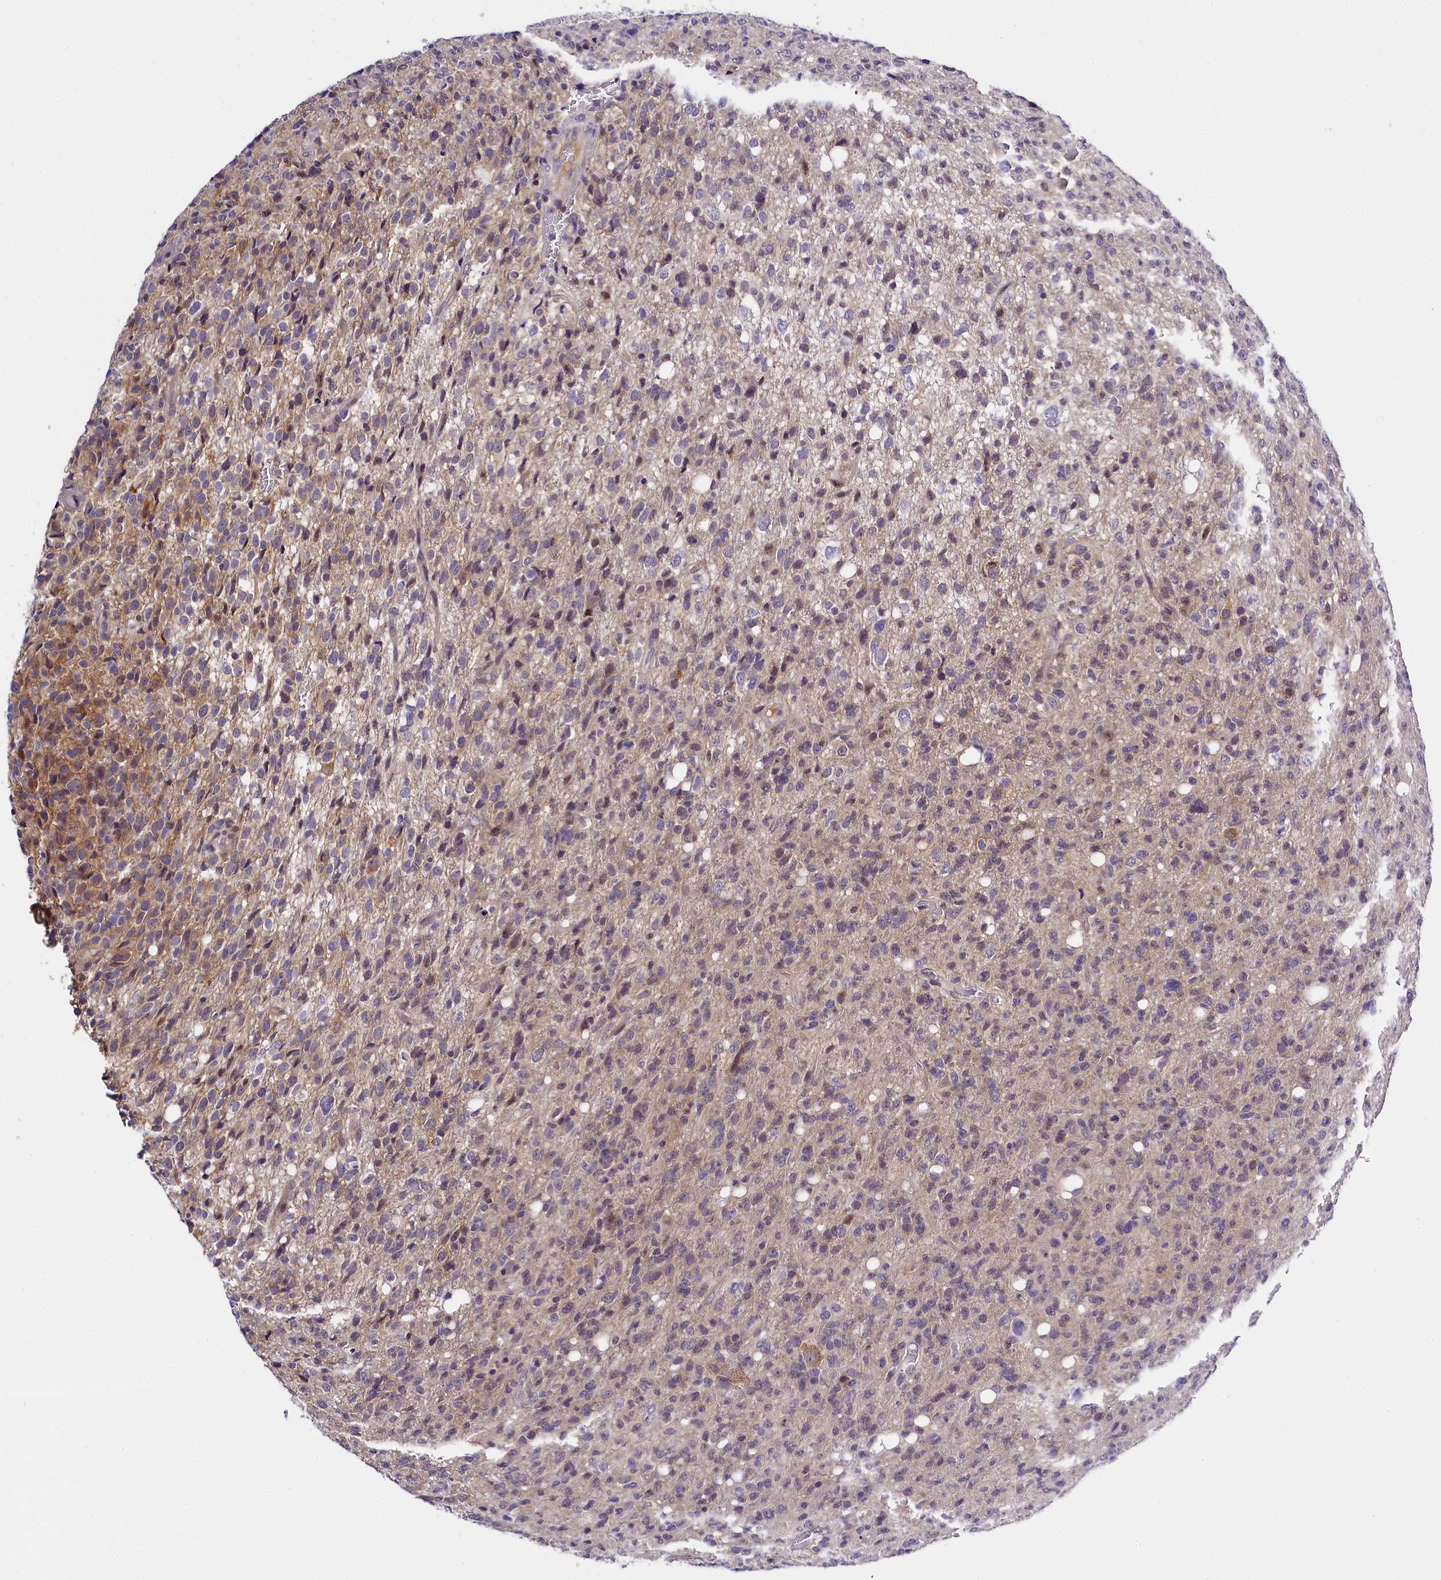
{"staining": {"intensity": "negative", "quantity": "none", "location": "none"}, "tissue": "glioma", "cell_type": "Tumor cells", "image_type": "cancer", "snomed": [{"axis": "morphology", "description": "Glioma, malignant, High grade"}, {"axis": "topography", "description": "Brain"}], "caption": "Tumor cells are negative for brown protein staining in glioma.", "gene": "ENKD1", "patient": {"sex": "female", "age": 57}}